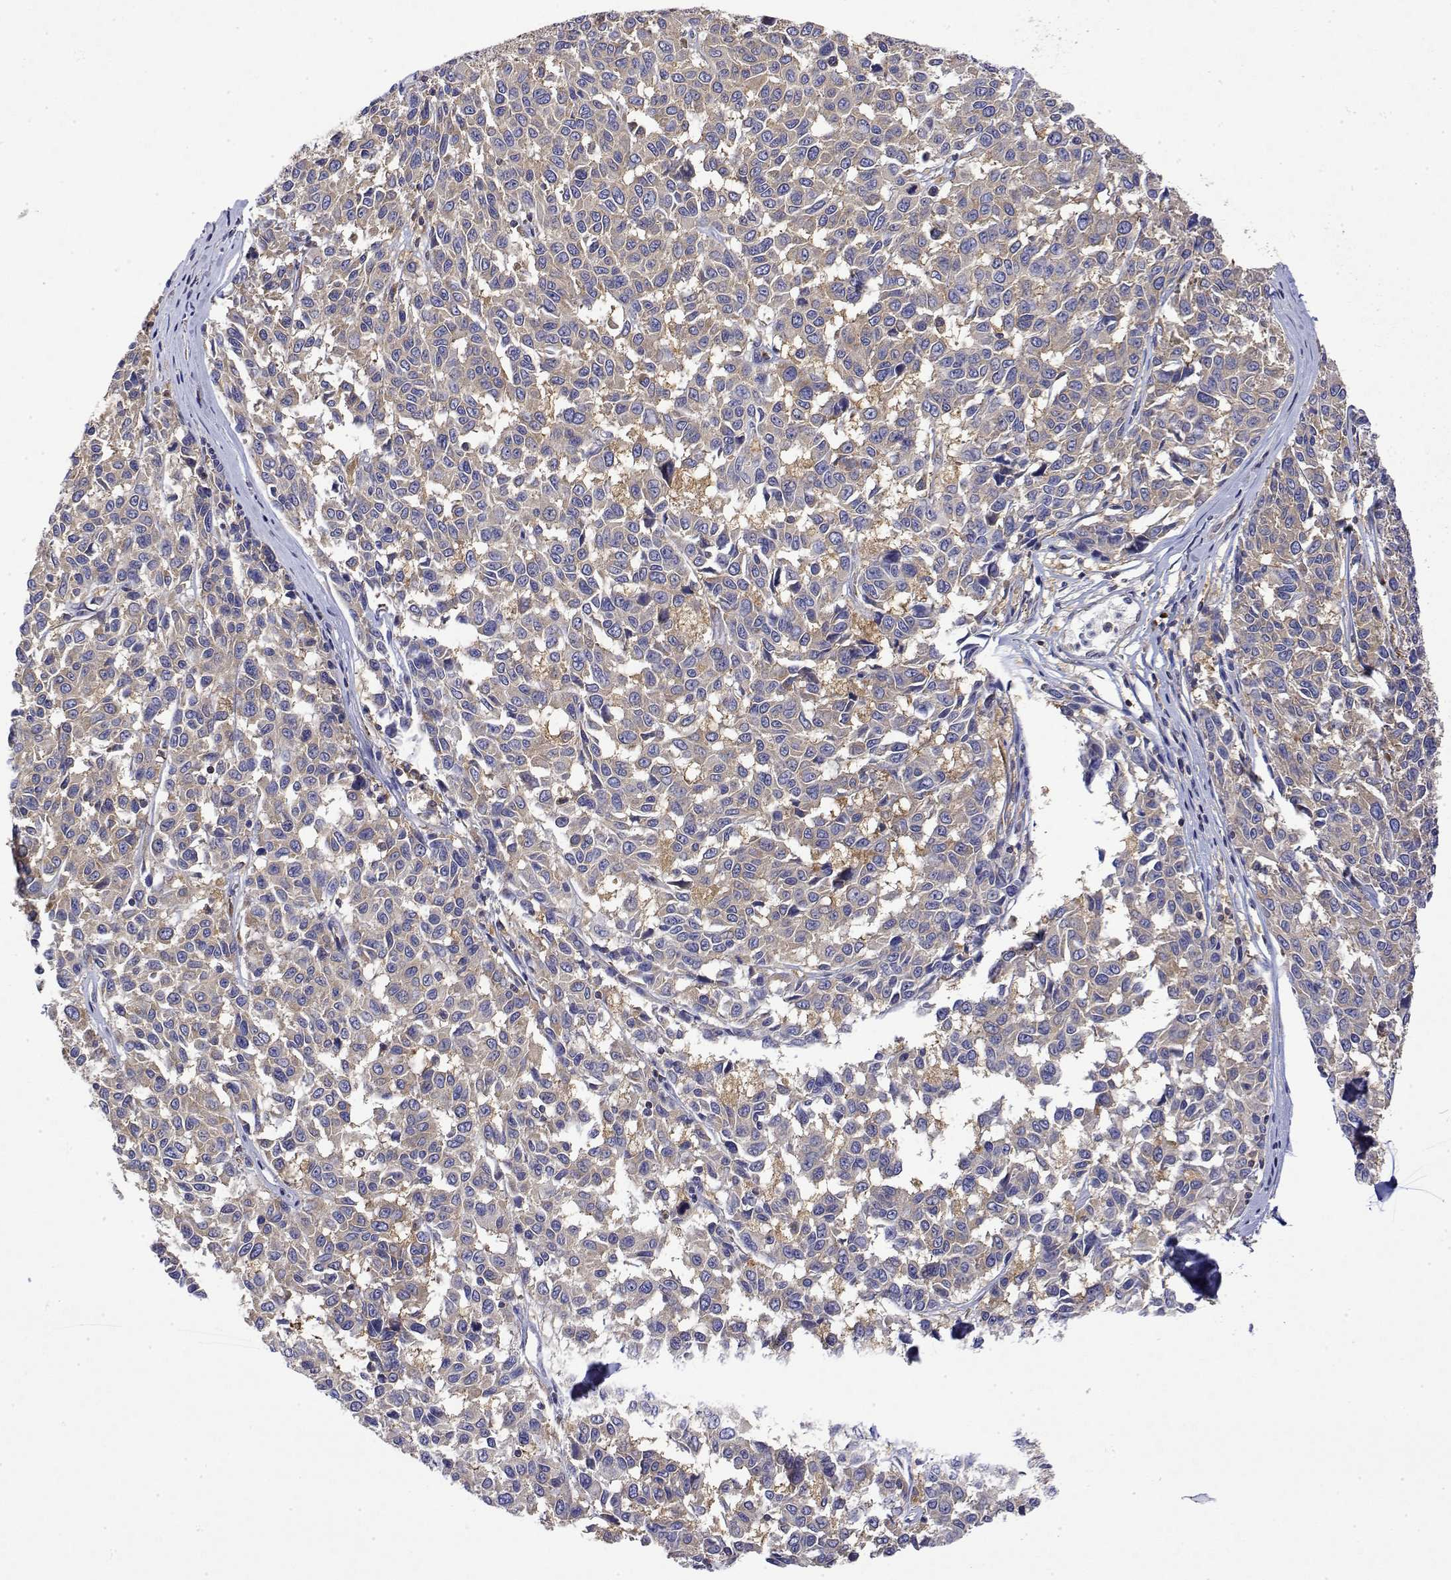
{"staining": {"intensity": "negative", "quantity": "none", "location": "none"}, "tissue": "melanoma", "cell_type": "Tumor cells", "image_type": "cancer", "snomed": [{"axis": "morphology", "description": "Malignant melanoma, NOS"}, {"axis": "topography", "description": "Skin"}], "caption": "This is an immunohistochemistry image of human melanoma. There is no positivity in tumor cells.", "gene": "EEF1G", "patient": {"sex": "female", "age": 66}}